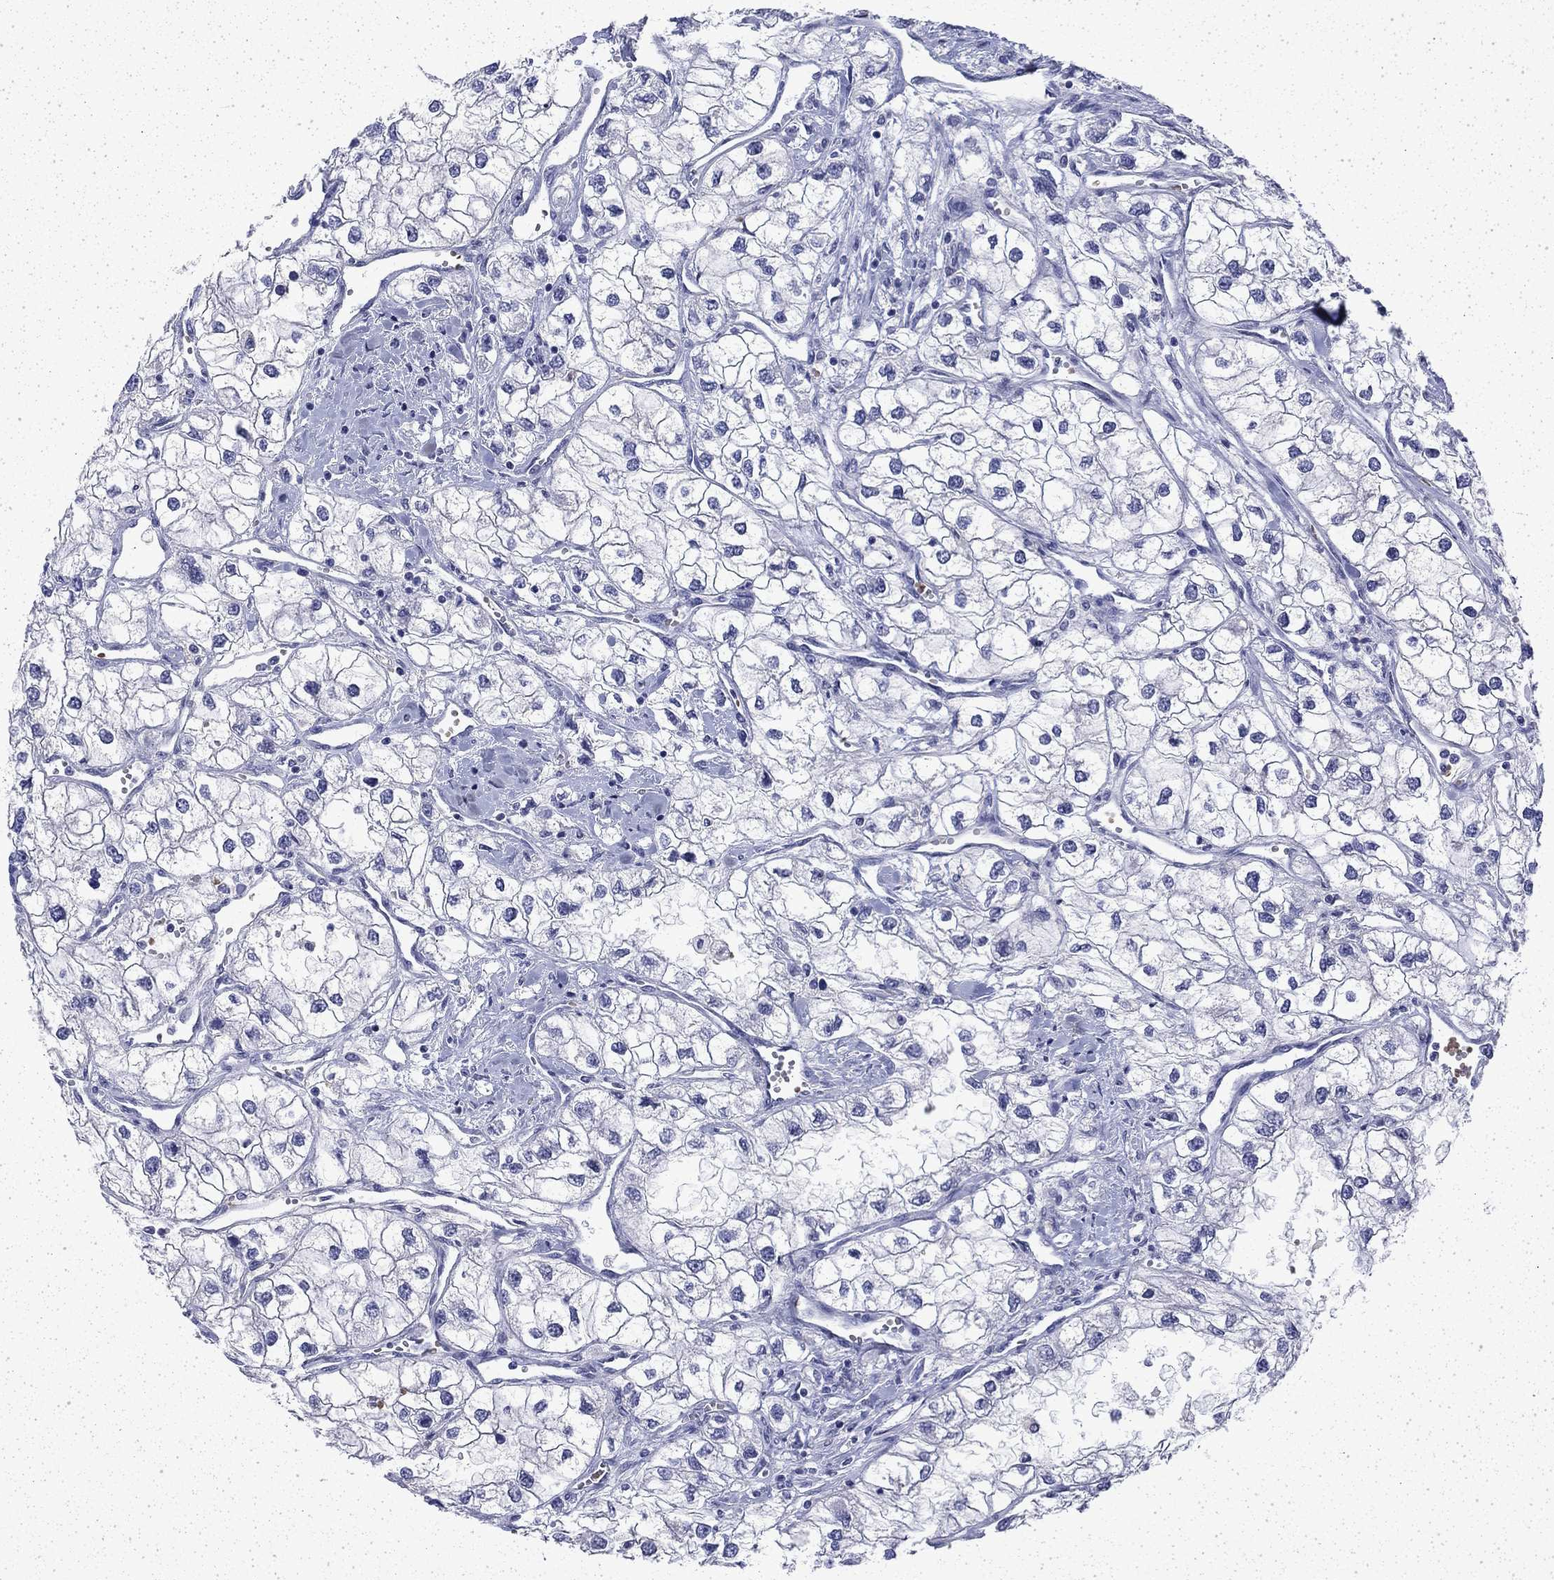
{"staining": {"intensity": "negative", "quantity": "none", "location": "none"}, "tissue": "renal cancer", "cell_type": "Tumor cells", "image_type": "cancer", "snomed": [{"axis": "morphology", "description": "Adenocarcinoma, NOS"}, {"axis": "topography", "description": "Kidney"}], "caption": "Immunohistochemistry (IHC) image of neoplastic tissue: human adenocarcinoma (renal) stained with DAB (3,3'-diaminobenzidine) demonstrates no significant protein positivity in tumor cells. Brightfield microscopy of immunohistochemistry (IHC) stained with DAB (brown) and hematoxylin (blue), captured at high magnification.", "gene": "ENPP6", "patient": {"sex": "male", "age": 59}}